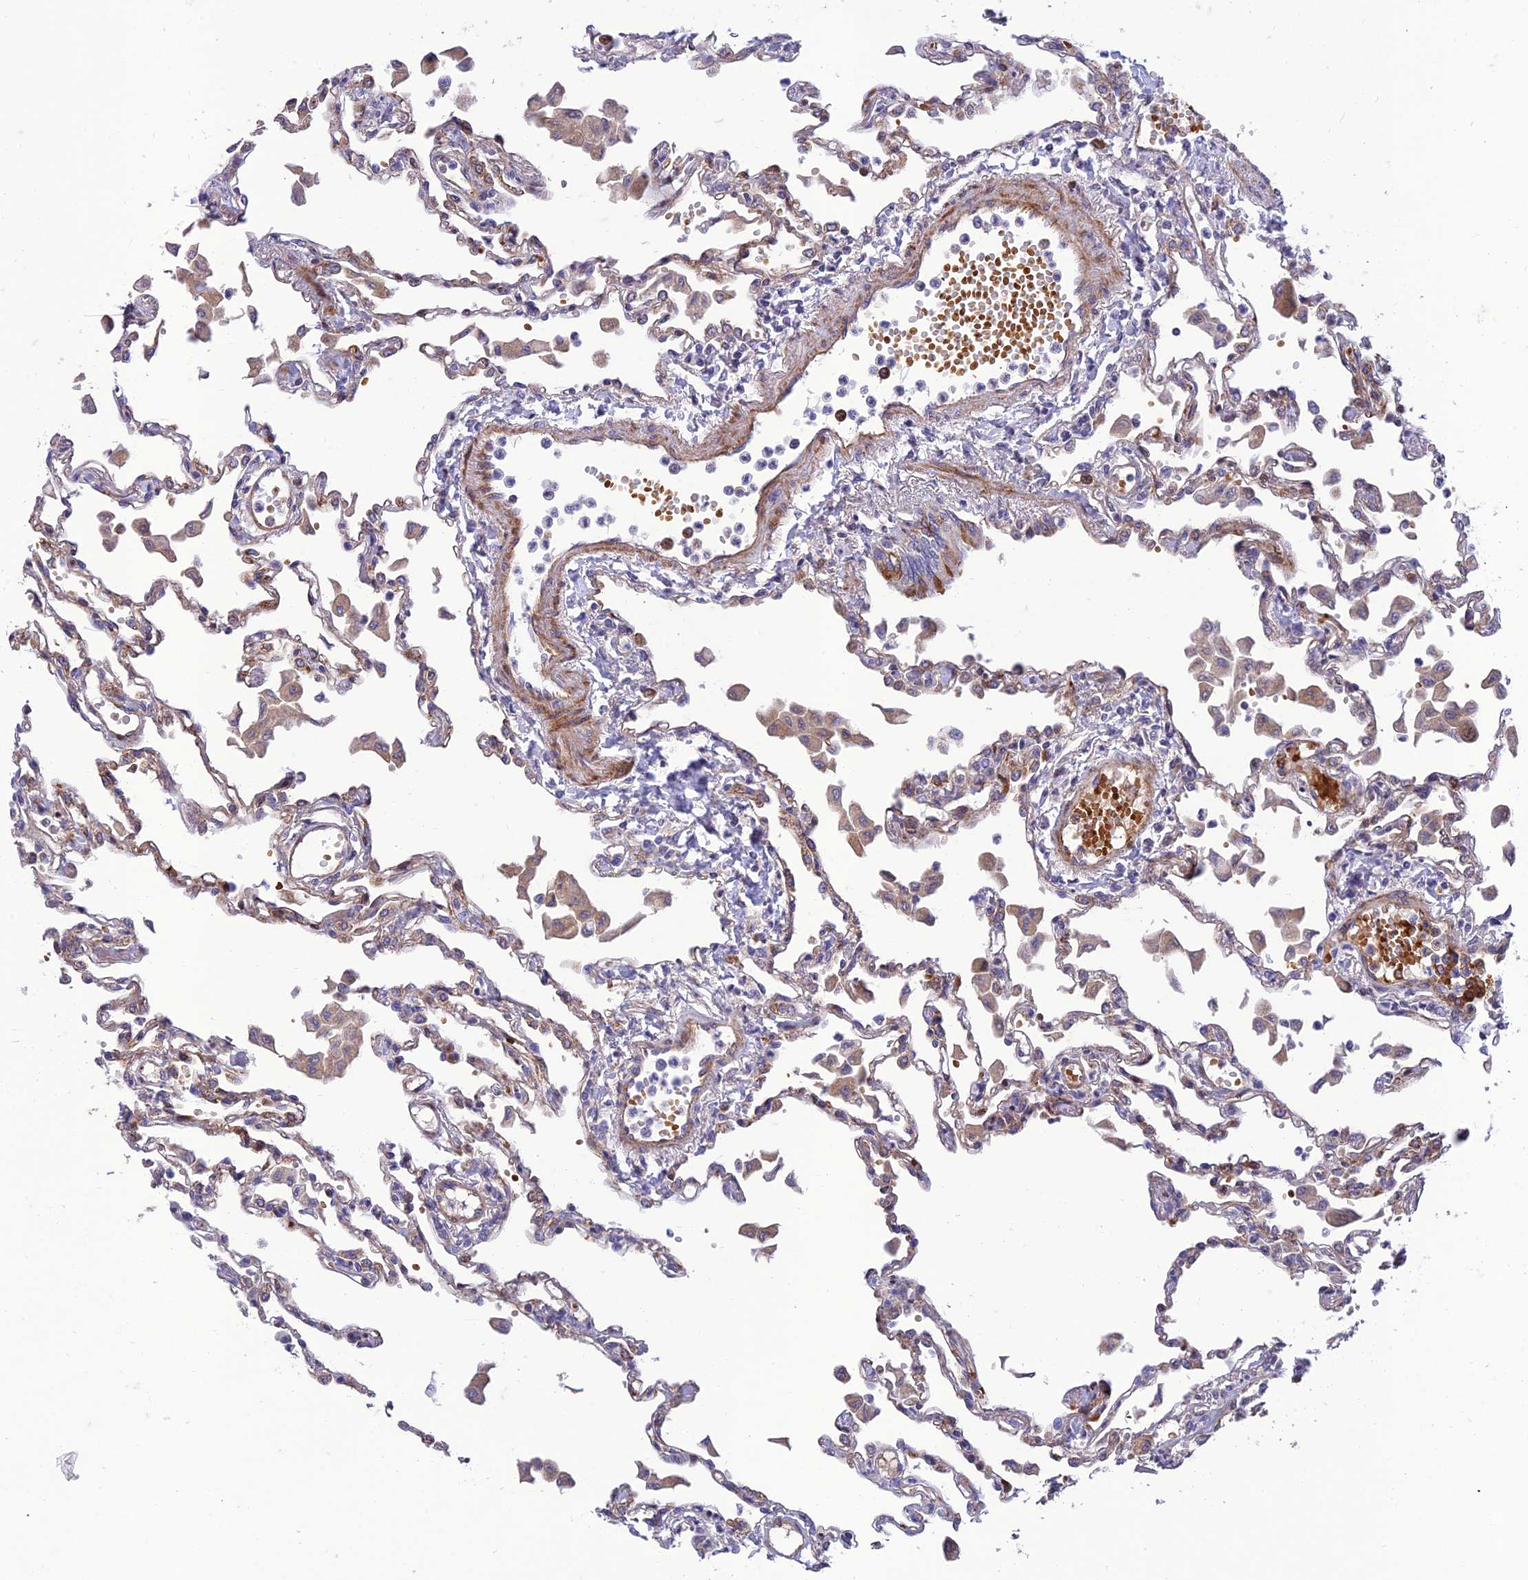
{"staining": {"intensity": "weak", "quantity": "<25%", "location": "cytoplasmic/membranous"}, "tissue": "lung", "cell_type": "Alveolar cells", "image_type": "normal", "snomed": [{"axis": "morphology", "description": "Normal tissue, NOS"}, {"axis": "topography", "description": "Bronchus"}, {"axis": "topography", "description": "Lung"}], "caption": "Immunohistochemistry image of benign lung: lung stained with DAB (3,3'-diaminobenzidine) demonstrates no significant protein expression in alveolar cells. (DAB immunohistochemistry with hematoxylin counter stain).", "gene": "SEL1L3", "patient": {"sex": "female", "age": 49}}